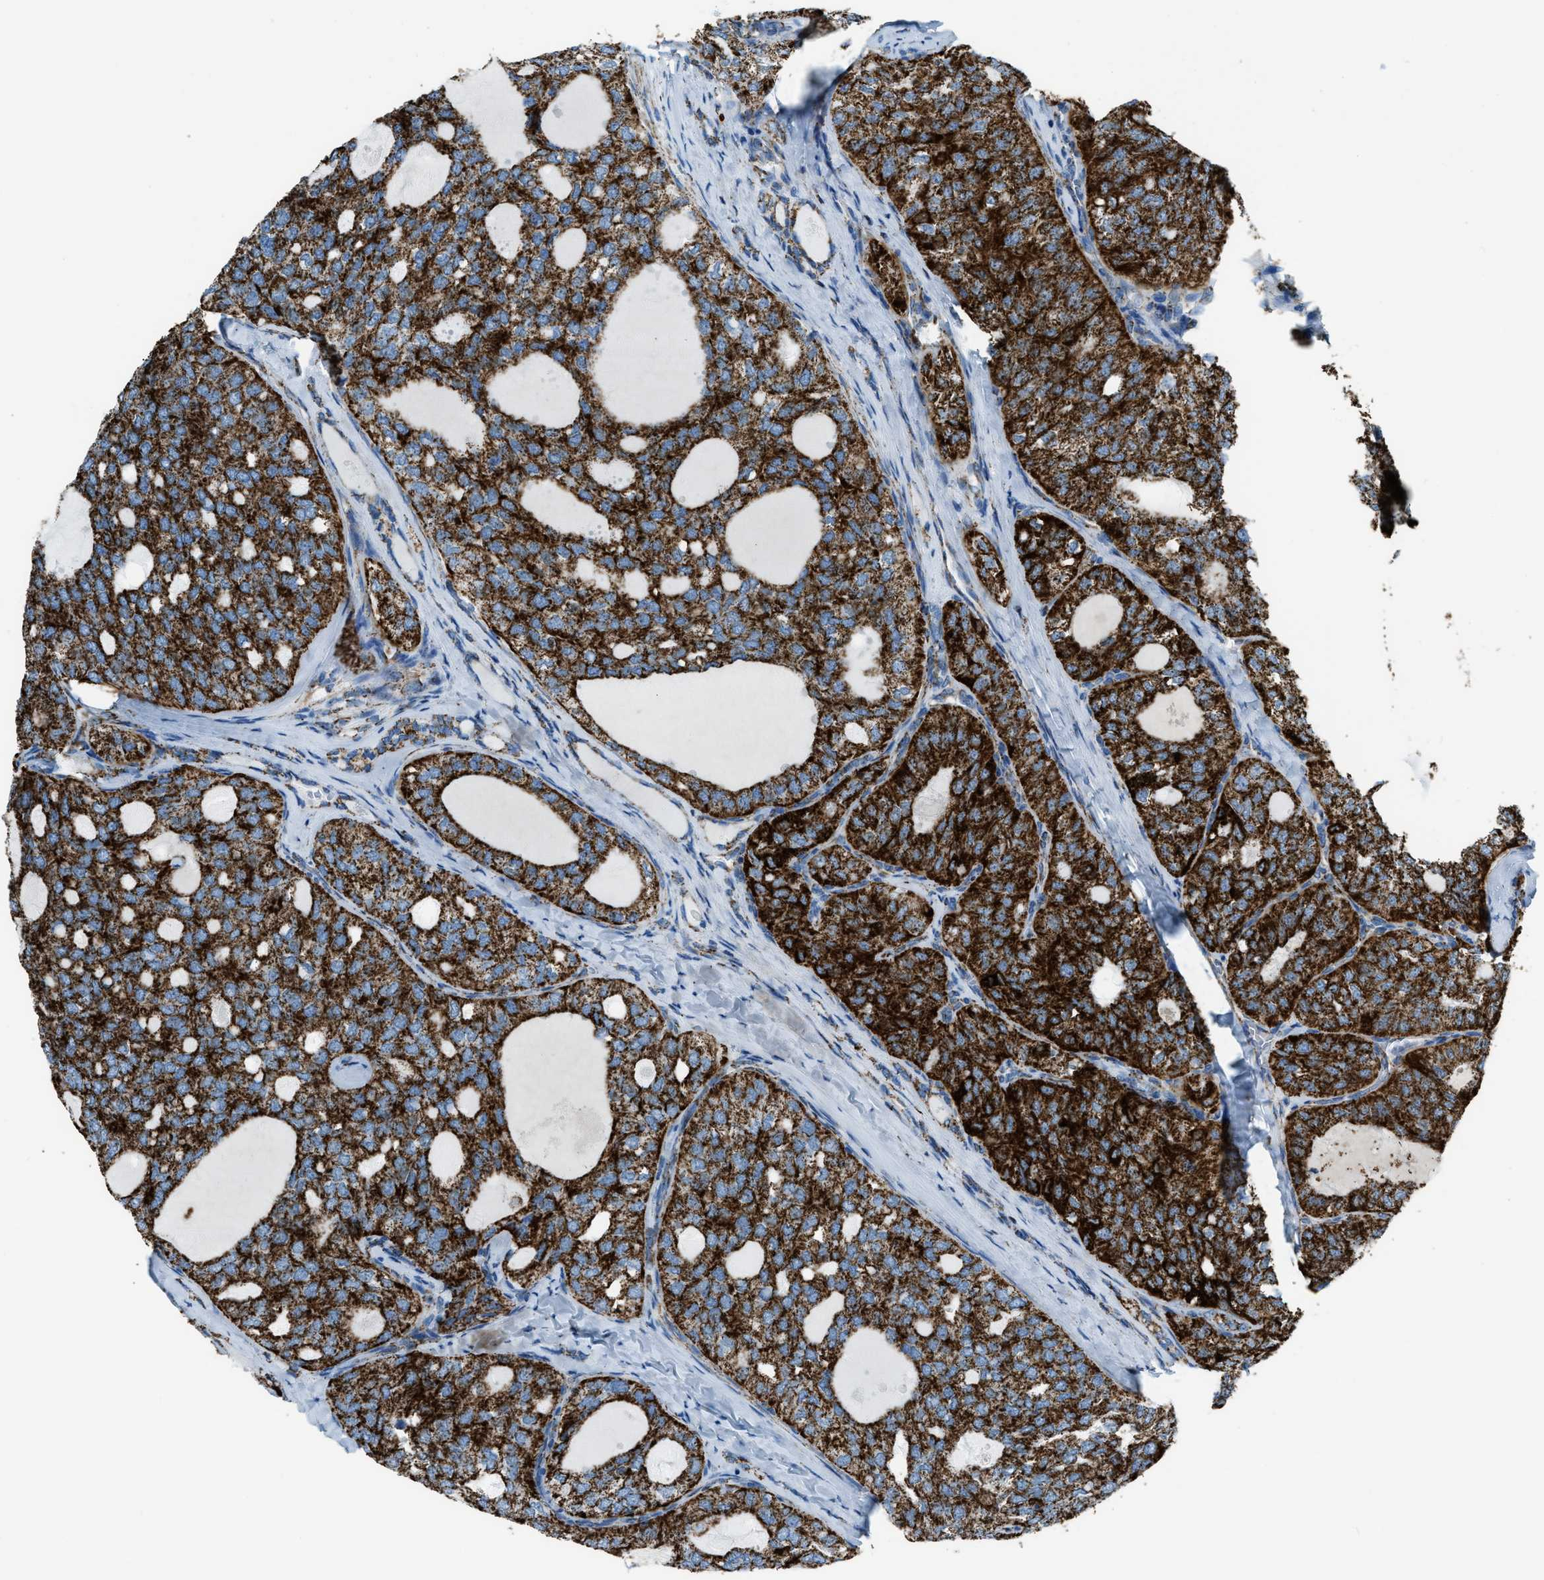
{"staining": {"intensity": "strong", "quantity": ">75%", "location": "cytoplasmic/membranous"}, "tissue": "thyroid cancer", "cell_type": "Tumor cells", "image_type": "cancer", "snomed": [{"axis": "morphology", "description": "Follicular adenoma carcinoma, NOS"}, {"axis": "topography", "description": "Thyroid gland"}], "caption": "Protein analysis of thyroid follicular adenoma carcinoma tissue reveals strong cytoplasmic/membranous positivity in approximately >75% of tumor cells.", "gene": "MDH2", "patient": {"sex": "male", "age": 75}}